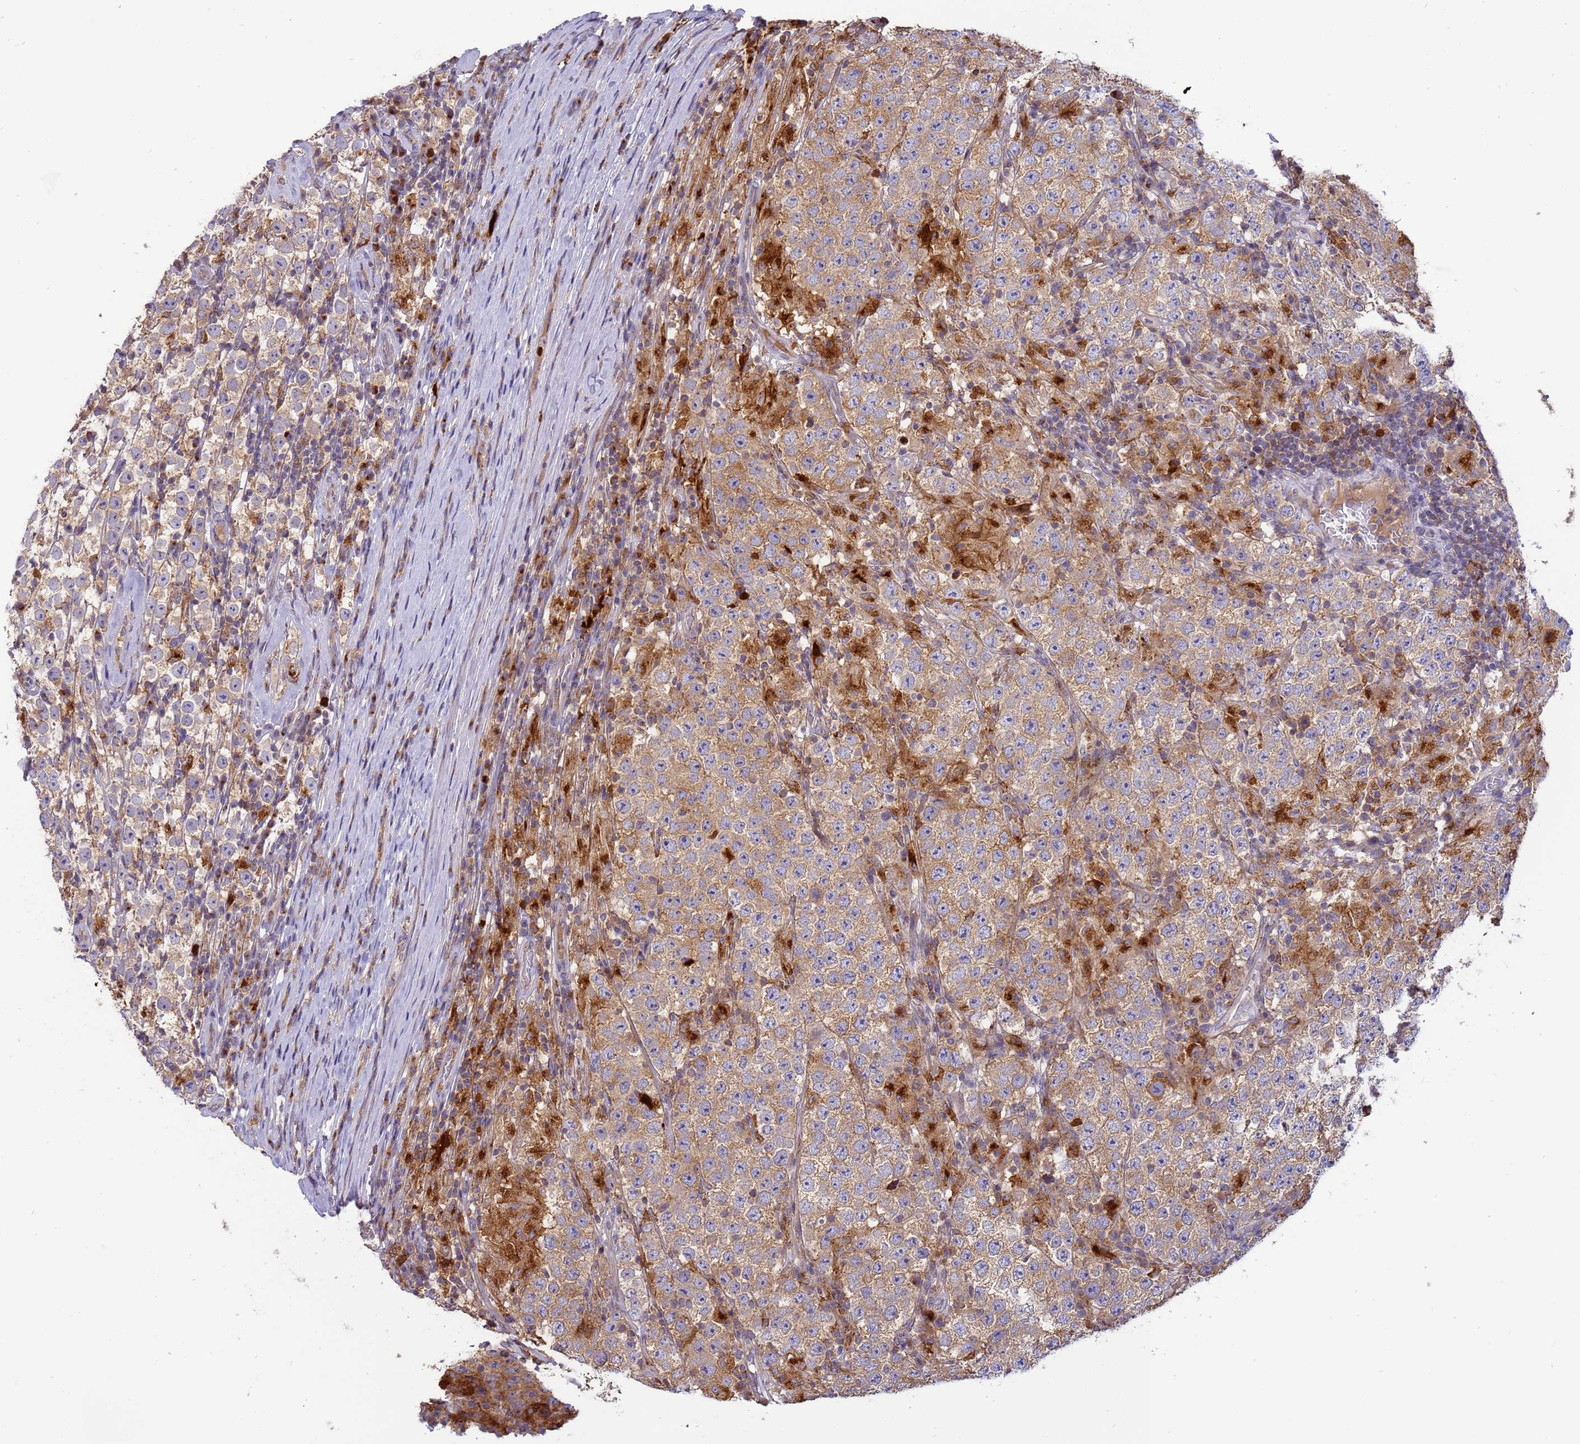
{"staining": {"intensity": "moderate", "quantity": ">75%", "location": "cytoplasmic/membranous"}, "tissue": "testis cancer", "cell_type": "Tumor cells", "image_type": "cancer", "snomed": [{"axis": "morphology", "description": "Normal tissue, NOS"}, {"axis": "morphology", "description": "Urothelial carcinoma, High grade"}, {"axis": "morphology", "description": "Seminoma, NOS"}, {"axis": "morphology", "description": "Carcinoma, Embryonal, NOS"}, {"axis": "topography", "description": "Urinary bladder"}, {"axis": "topography", "description": "Testis"}], "caption": "Human testis cancer (seminoma) stained with a protein marker displays moderate staining in tumor cells.", "gene": "M6PR", "patient": {"sex": "male", "age": 41}}